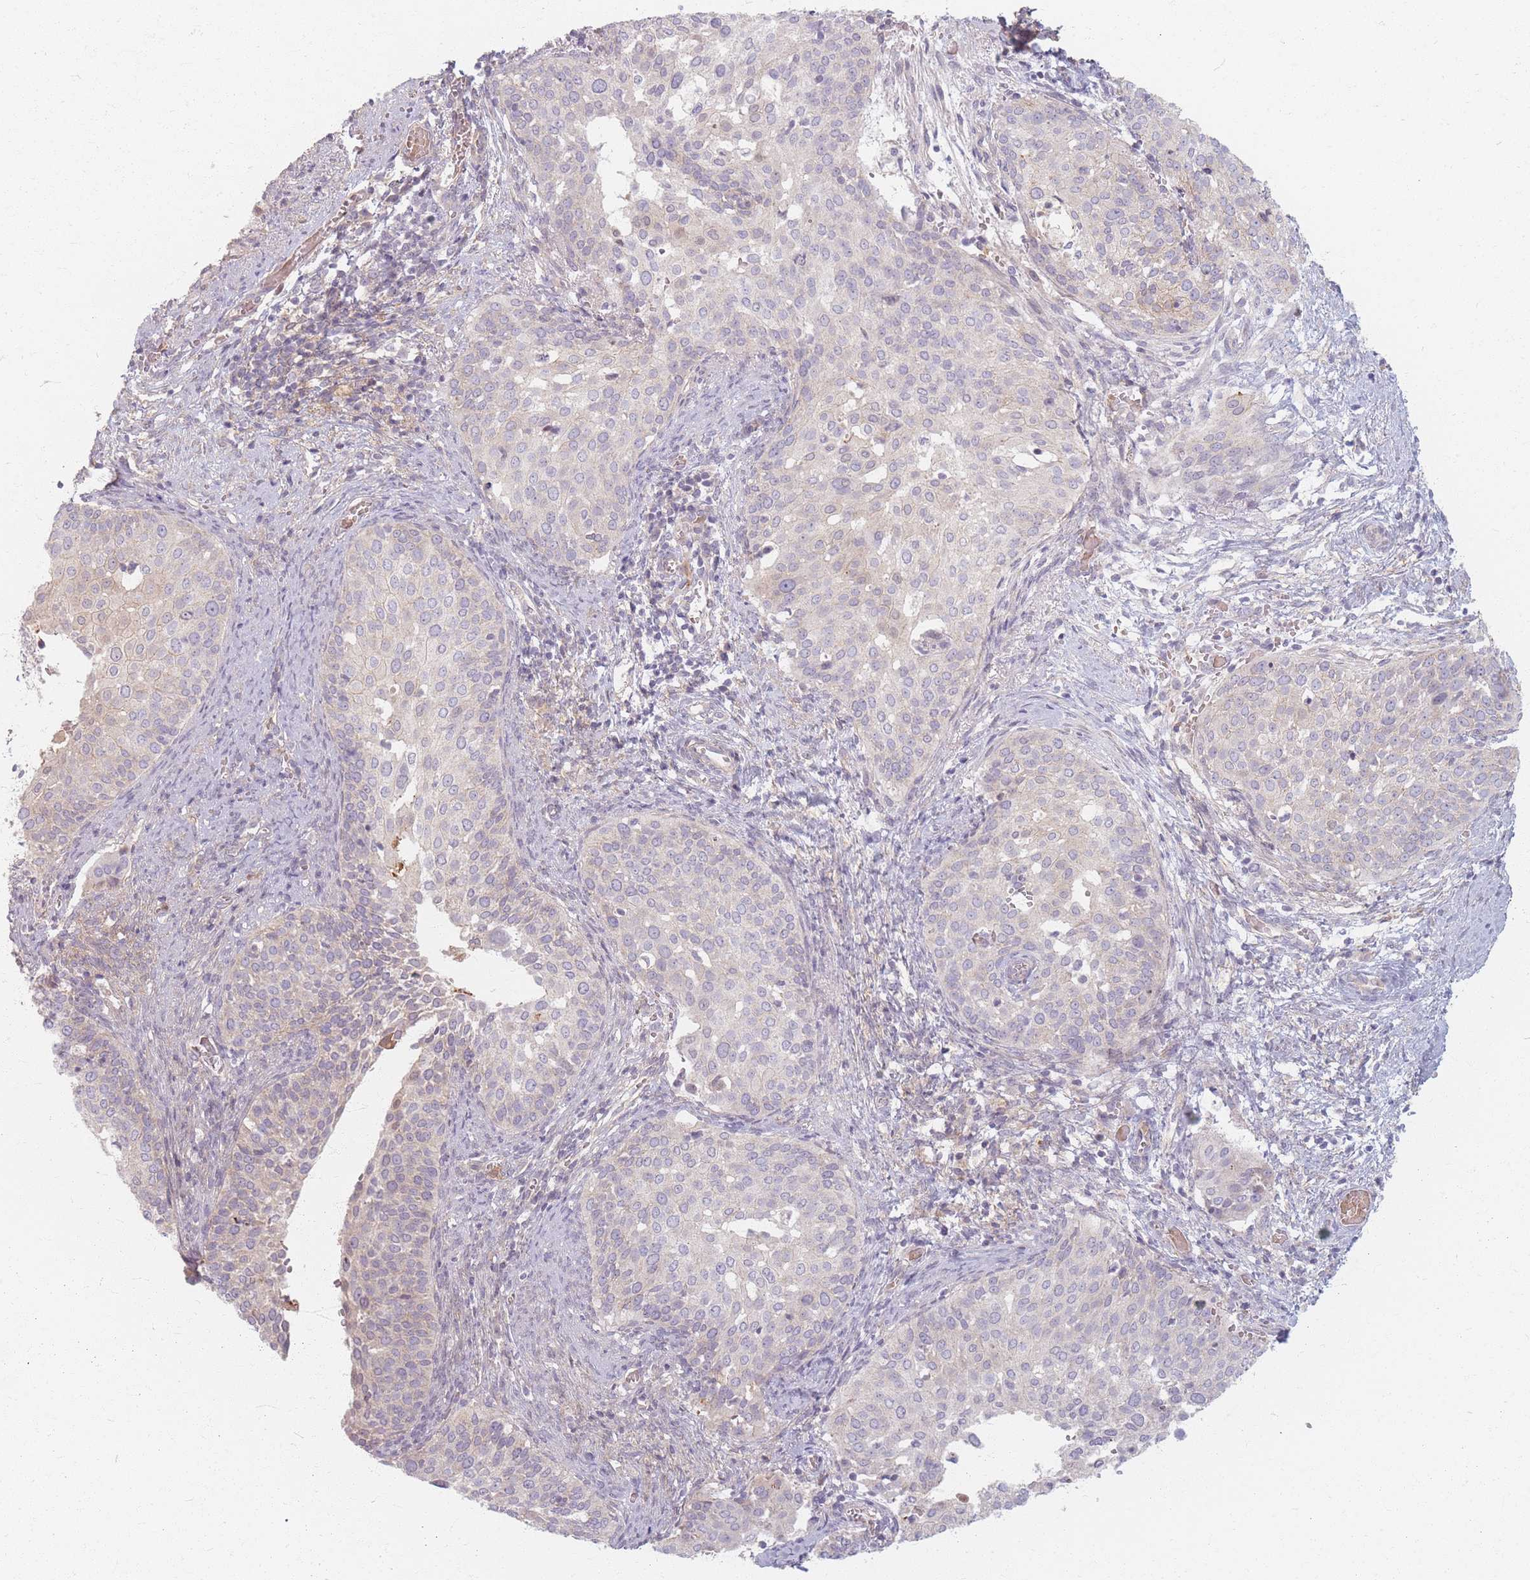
{"staining": {"intensity": "weak", "quantity": "<25%", "location": "cytoplasmic/membranous"}, "tissue": "cervical cancer", "cell_type": "Tumor cells", "image_type": "cancer", "snomed": [{"axis": "morphology", "description": "Squamous cell carcinoma, NOS"}, {"axis": "topography", "description": "Cervix"}], "caption": "The immunohistochemistry (IHC) micrograph has no significant positivity in tumor cells of cervical squamous cell carcinoma tissue. (Stains: DAB immunohistochemistry (IHC) with hematoxylin counter stain, Microscopy: brightfield microscopy at high magnification).", "gene": "CHCHD7", "patient": {"sex": "female", "age": 44}}